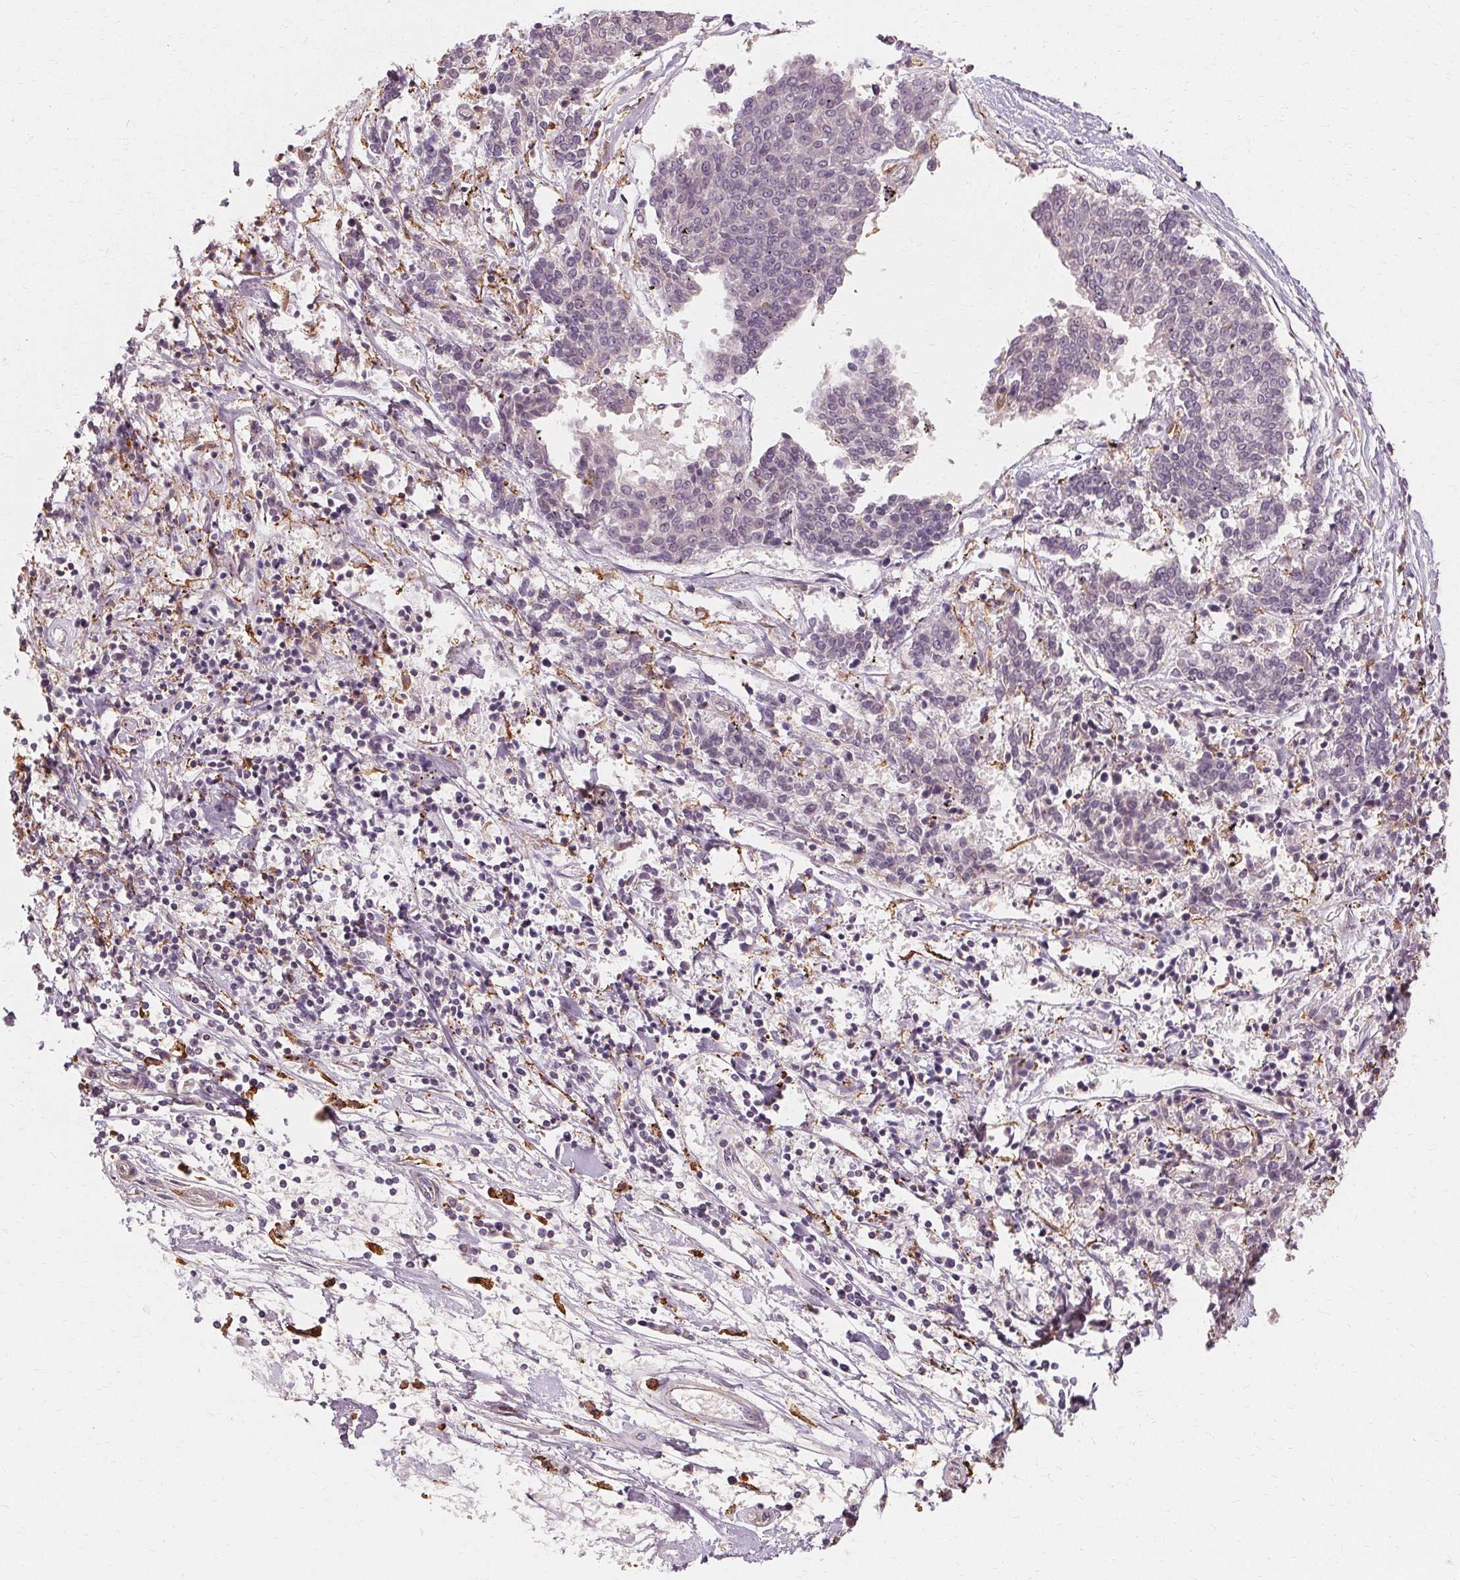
{"staining": {"intensity": "negative", "quantity": "none", "location": "none"}, "tissue": "melanoma", "cell_type": "Tumor cells", "image_type": "cancer", "snomed": [{"axis": "morphology", "description": "Malignant melanoma, NOS"}, {"axis": "topography", "description": "Skin"}], "caption": "Immunohistochemical staining of human melanoma demonstrates no significant positivity in tumor cells.", "gene": "IFNGR1", "patient": {"sex": "female", "age": 72}}